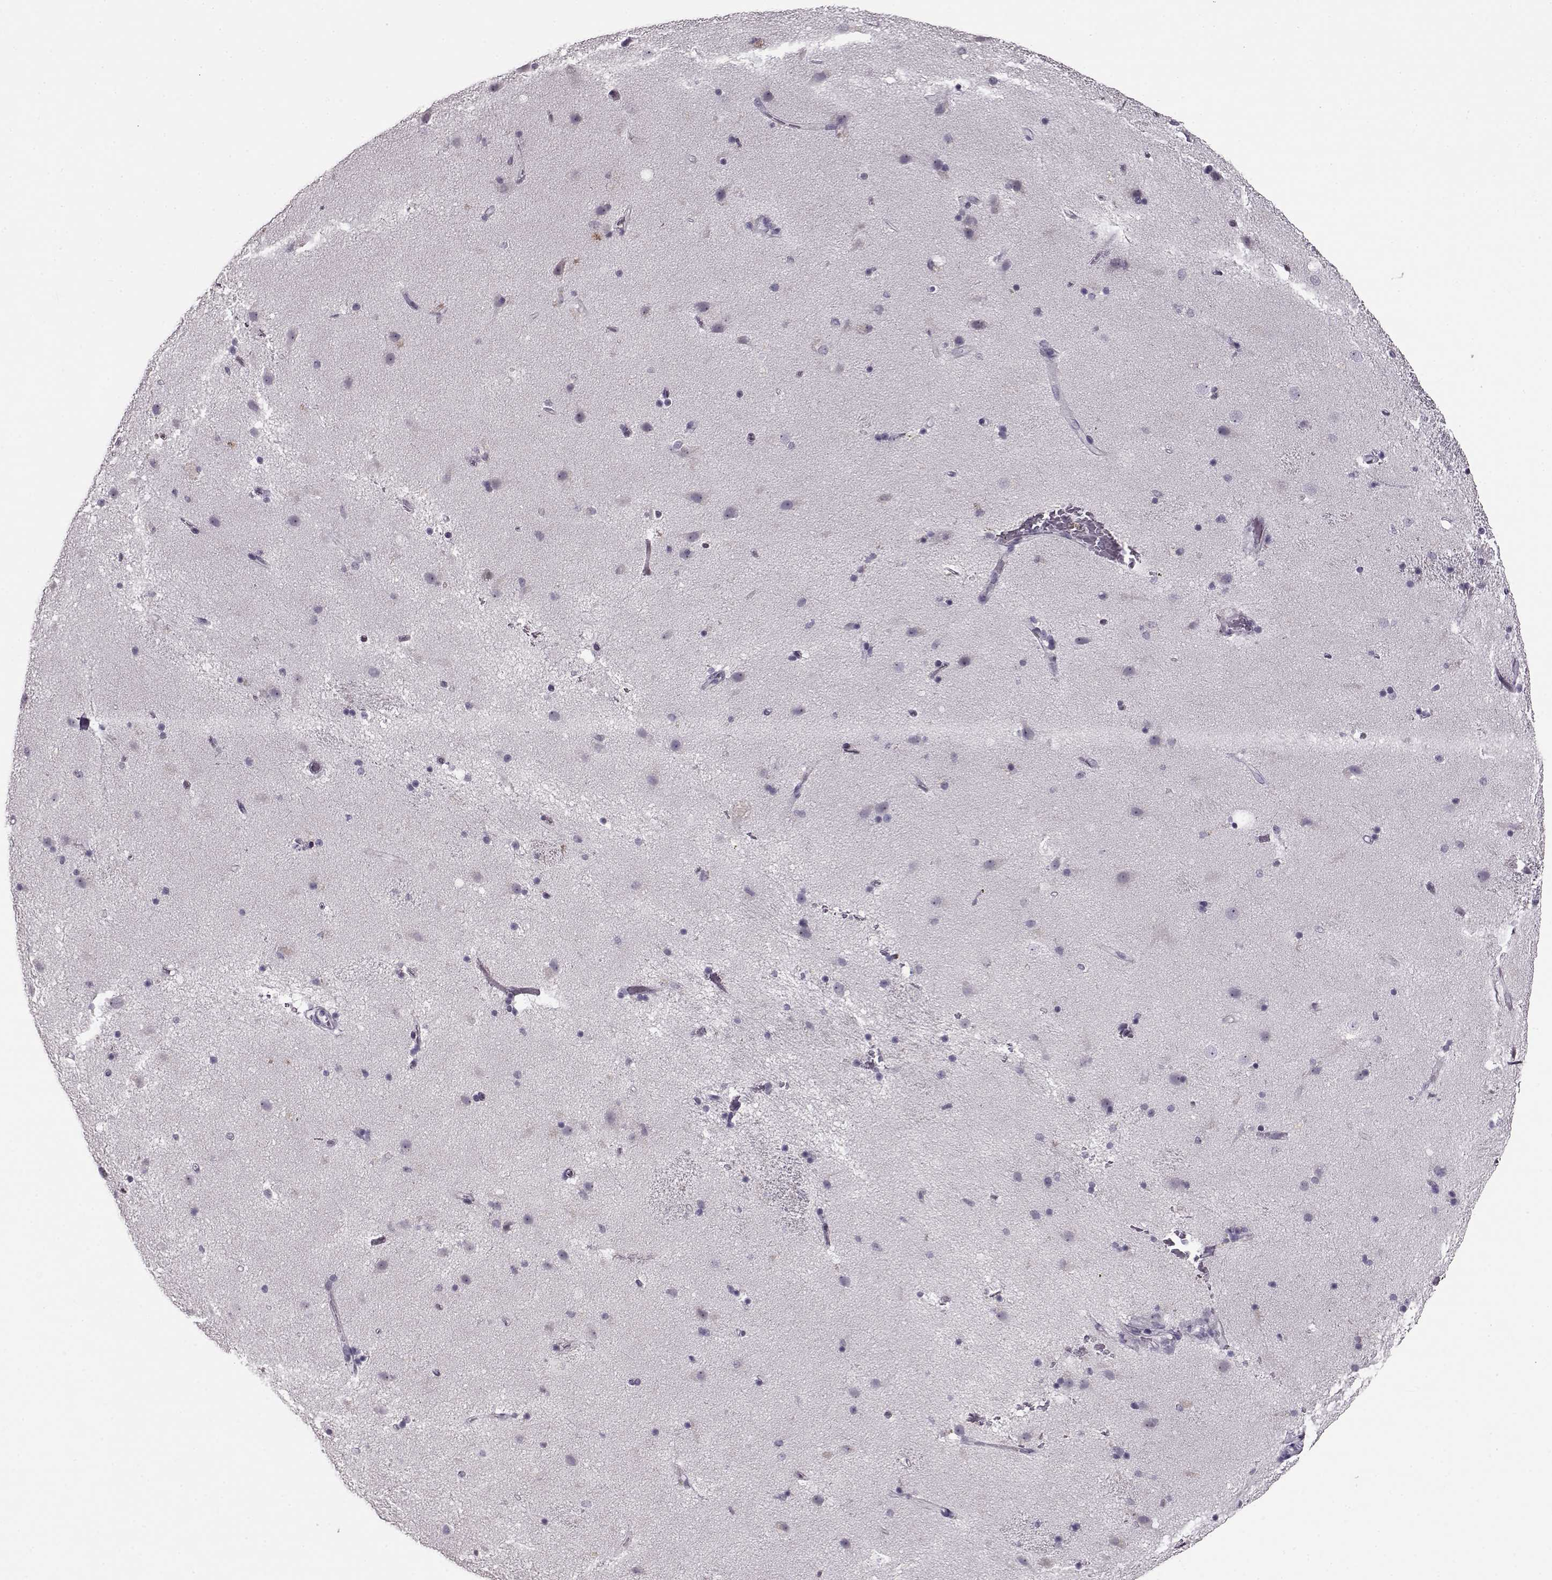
{"staining": {"intensity": "negative", "quantity": "none", "location": "none"}, "tissue": "caudate", "cell_type": "Glial cells", "image_type": "normal", "snomed": [{"axis": "morphology", "description": "Normal tissue, NOS"}, {"axis": "topography", "description": "Lateral ventricle wall"}], "caption": "Immunohistochemistry (IHC) histopathology image of benign caudate stained for a protein (brown), which exhibits no positivity in glial cells. (DAB (3,3'-diaminobenzidine) immunohistochemistry (IHC) visualized using brightfield microscopy, high magnification).", "gene": "RP1L1", "patient": {"sex": "female", "age": 71}}